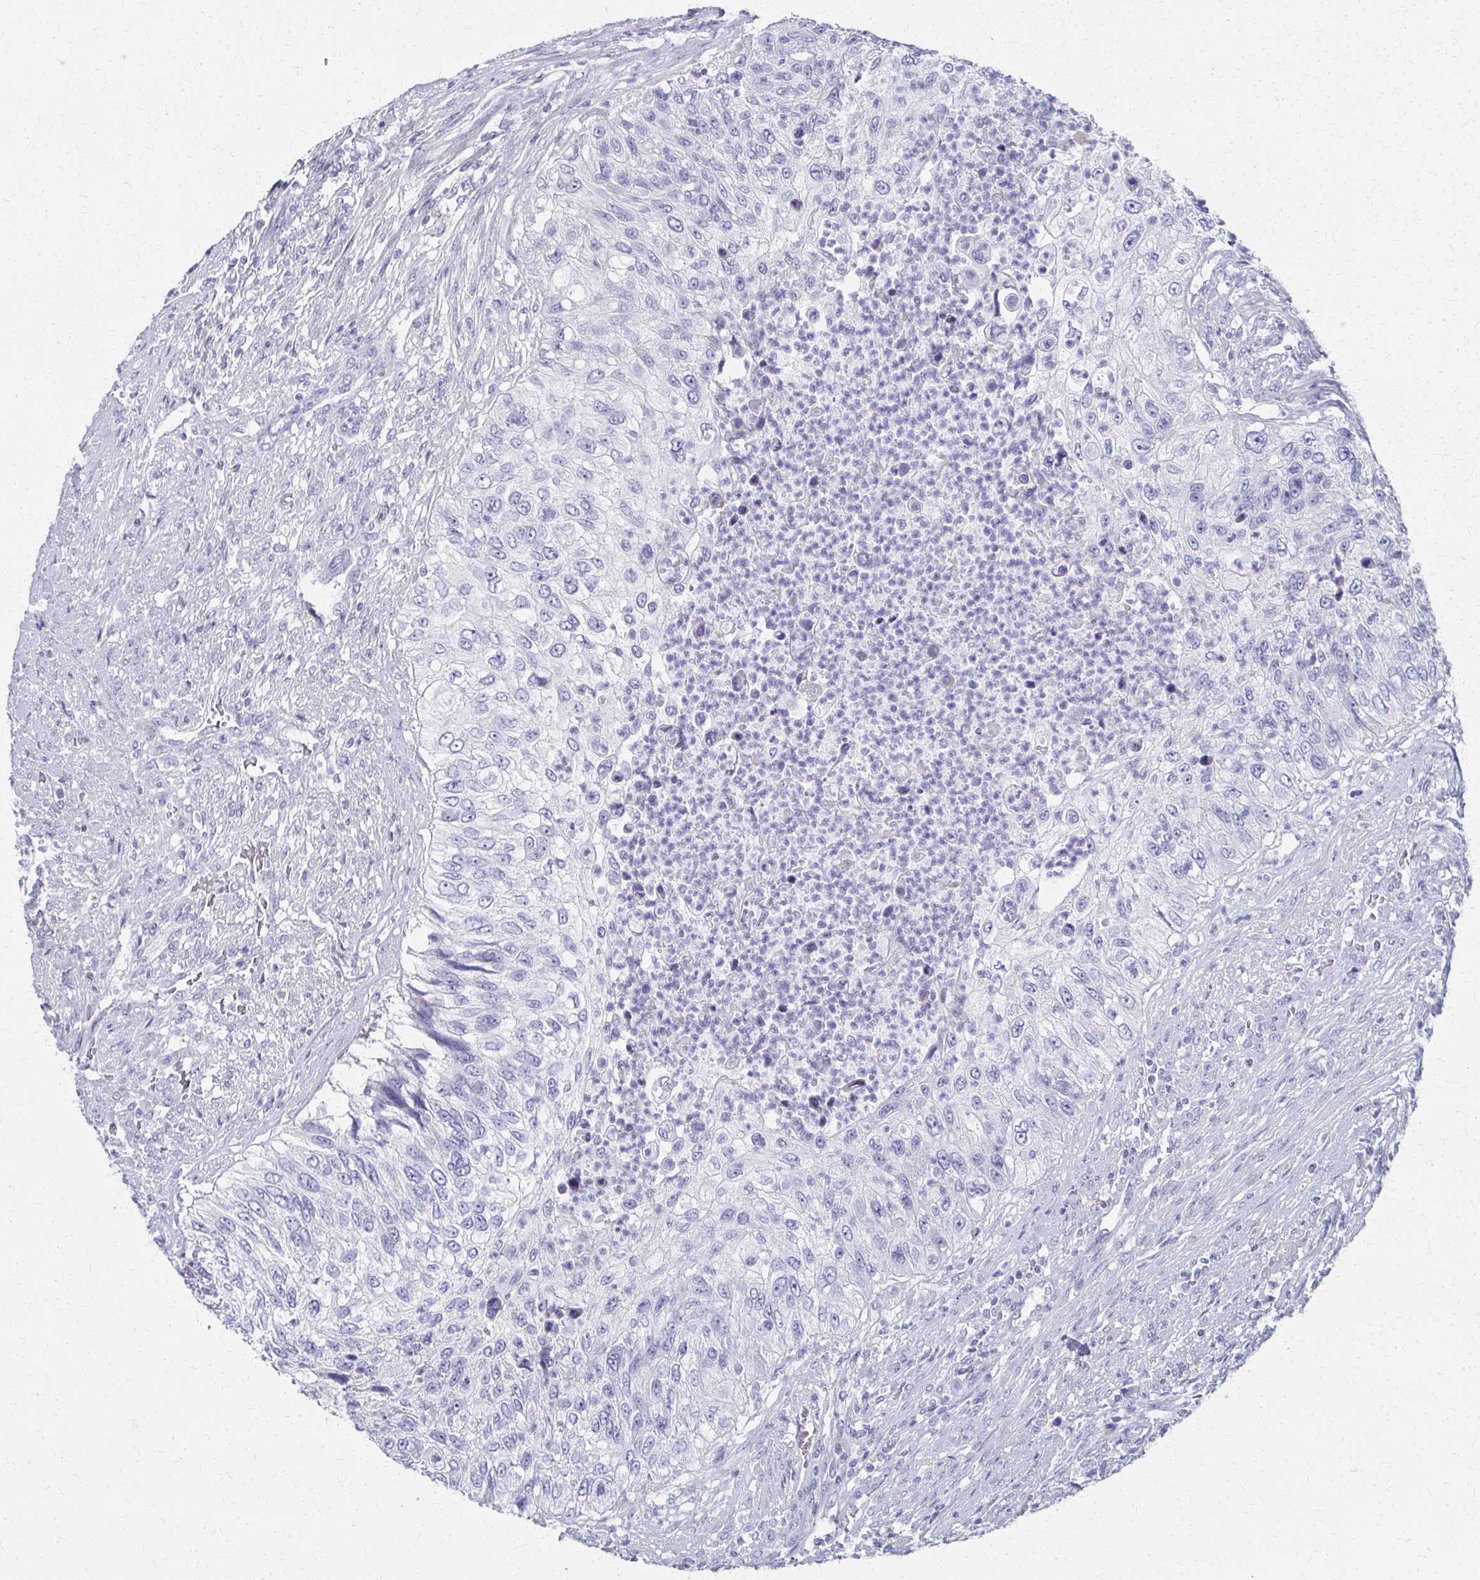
{"staining": {"intensity": "negative", "quantity": "none", "location": "none"}, "tissue": "urothelial cancer", "cell_type": "Tumor cells", "image_type": "cancer", "snomed": [{"axis": "morphology", "description": "Urothelial carcinoma, High grade"}, {"axis": "topography", "description": "Urinary bladder"}], "caption": "Urothelial carcinoma (high-grade) stained for a protein using IHC displays no staining tumor cells.", "gene": "MS4A2", "patient": {"sex": "female", "age": 60}}